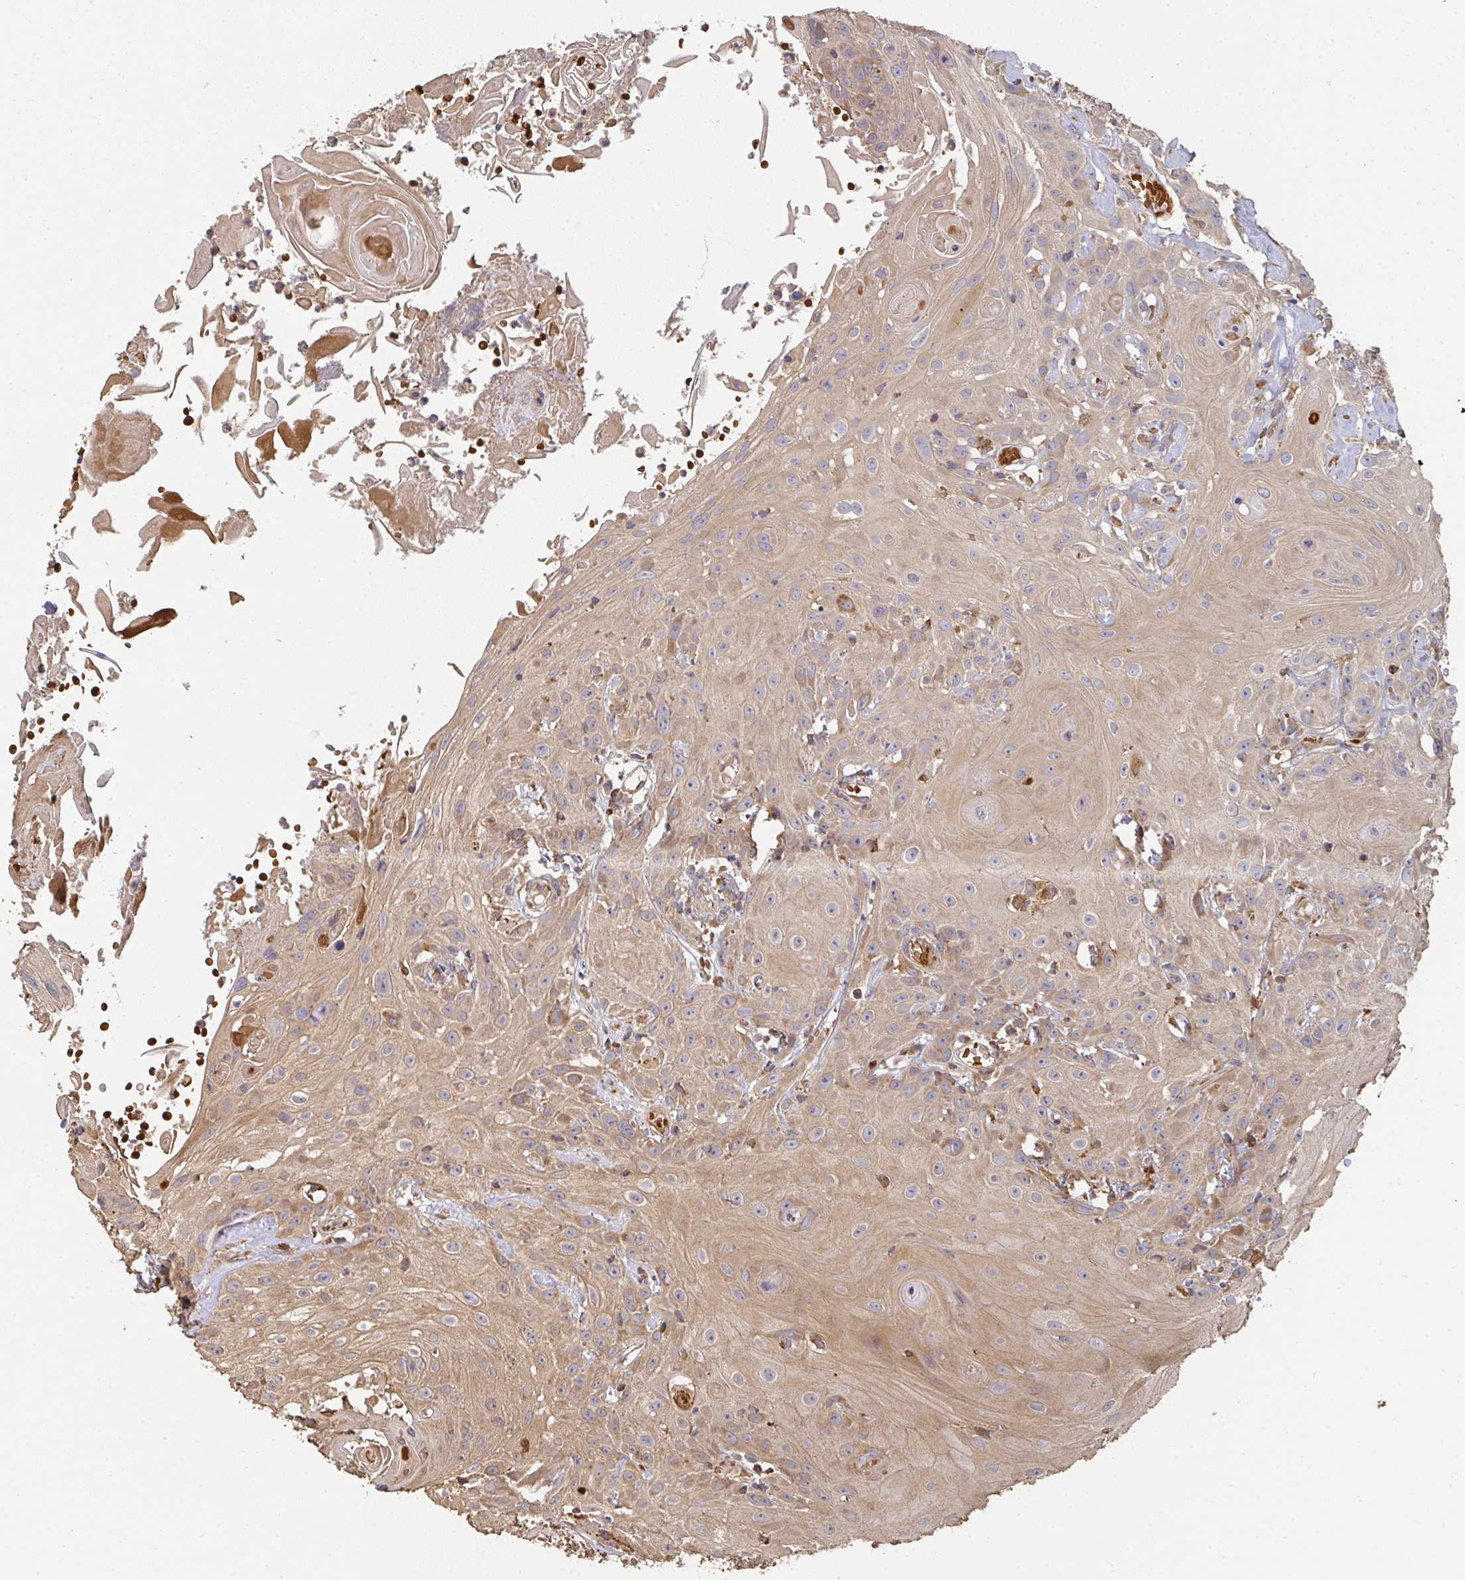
{"staining": {"intensity": "moderate", "quantity": ">75%", "location": "cytoplasmic/membranous"}, "tissue": "head and neck cancer", "cell_type": "Tumor cells", "image_type": "cancer", "snomed": [{"axis": "morphology", "description": "Squamous cell carcinoma, NOS"}, {"axis": "topography", "description": "Skin"}, {"axis": "topography", "description": "Head-Neck"}], "caption": "Head and neck cancer (squamous cell carcinoma) stained with a protein marker demonstrates moderate staining in tumor cells.", "gene": "POLG", "patient": {"sex": "male", "age": 80}}